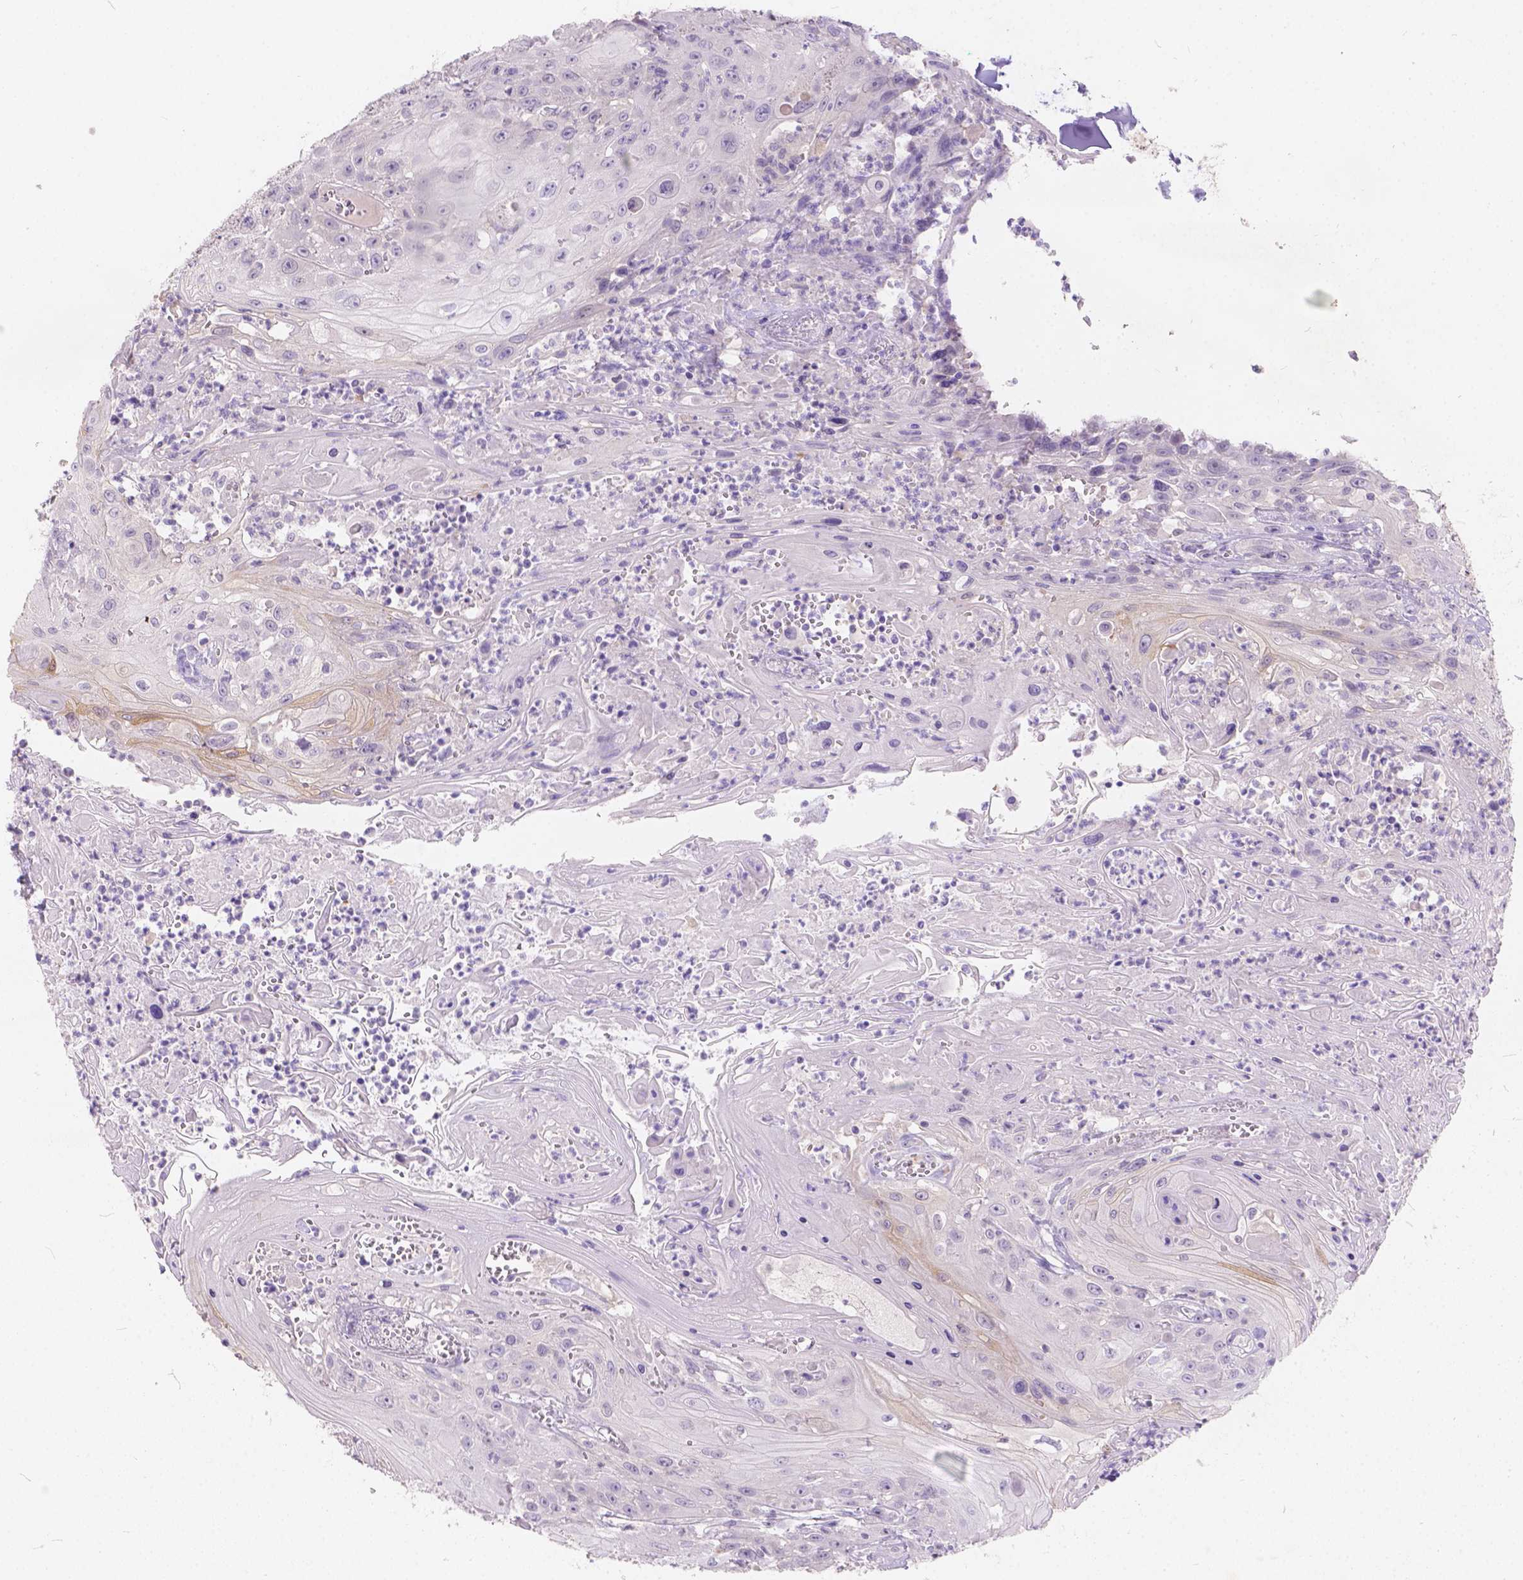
{"staining": {"intensity": "negative", "quantity": "none", "location": "none"}, "tissue": "head and neck cancer", "cell_type": "Tumor cells", "image_type": "cancer", "snomed": [{"axis": "morphology", "description": "Squamous cell carcinoma, NOS"}, {"axis": "topography", "description": "Skin"}, {"axis": "topography", "description": "Head-Neck"}], "caption": "The histopathology image demonstrates no significant expression in tumor cells of head and neck cancer (squamous cell carcinoma).", "gene": "PEX11G", "patient": {"sex": "male", "age": 80}}